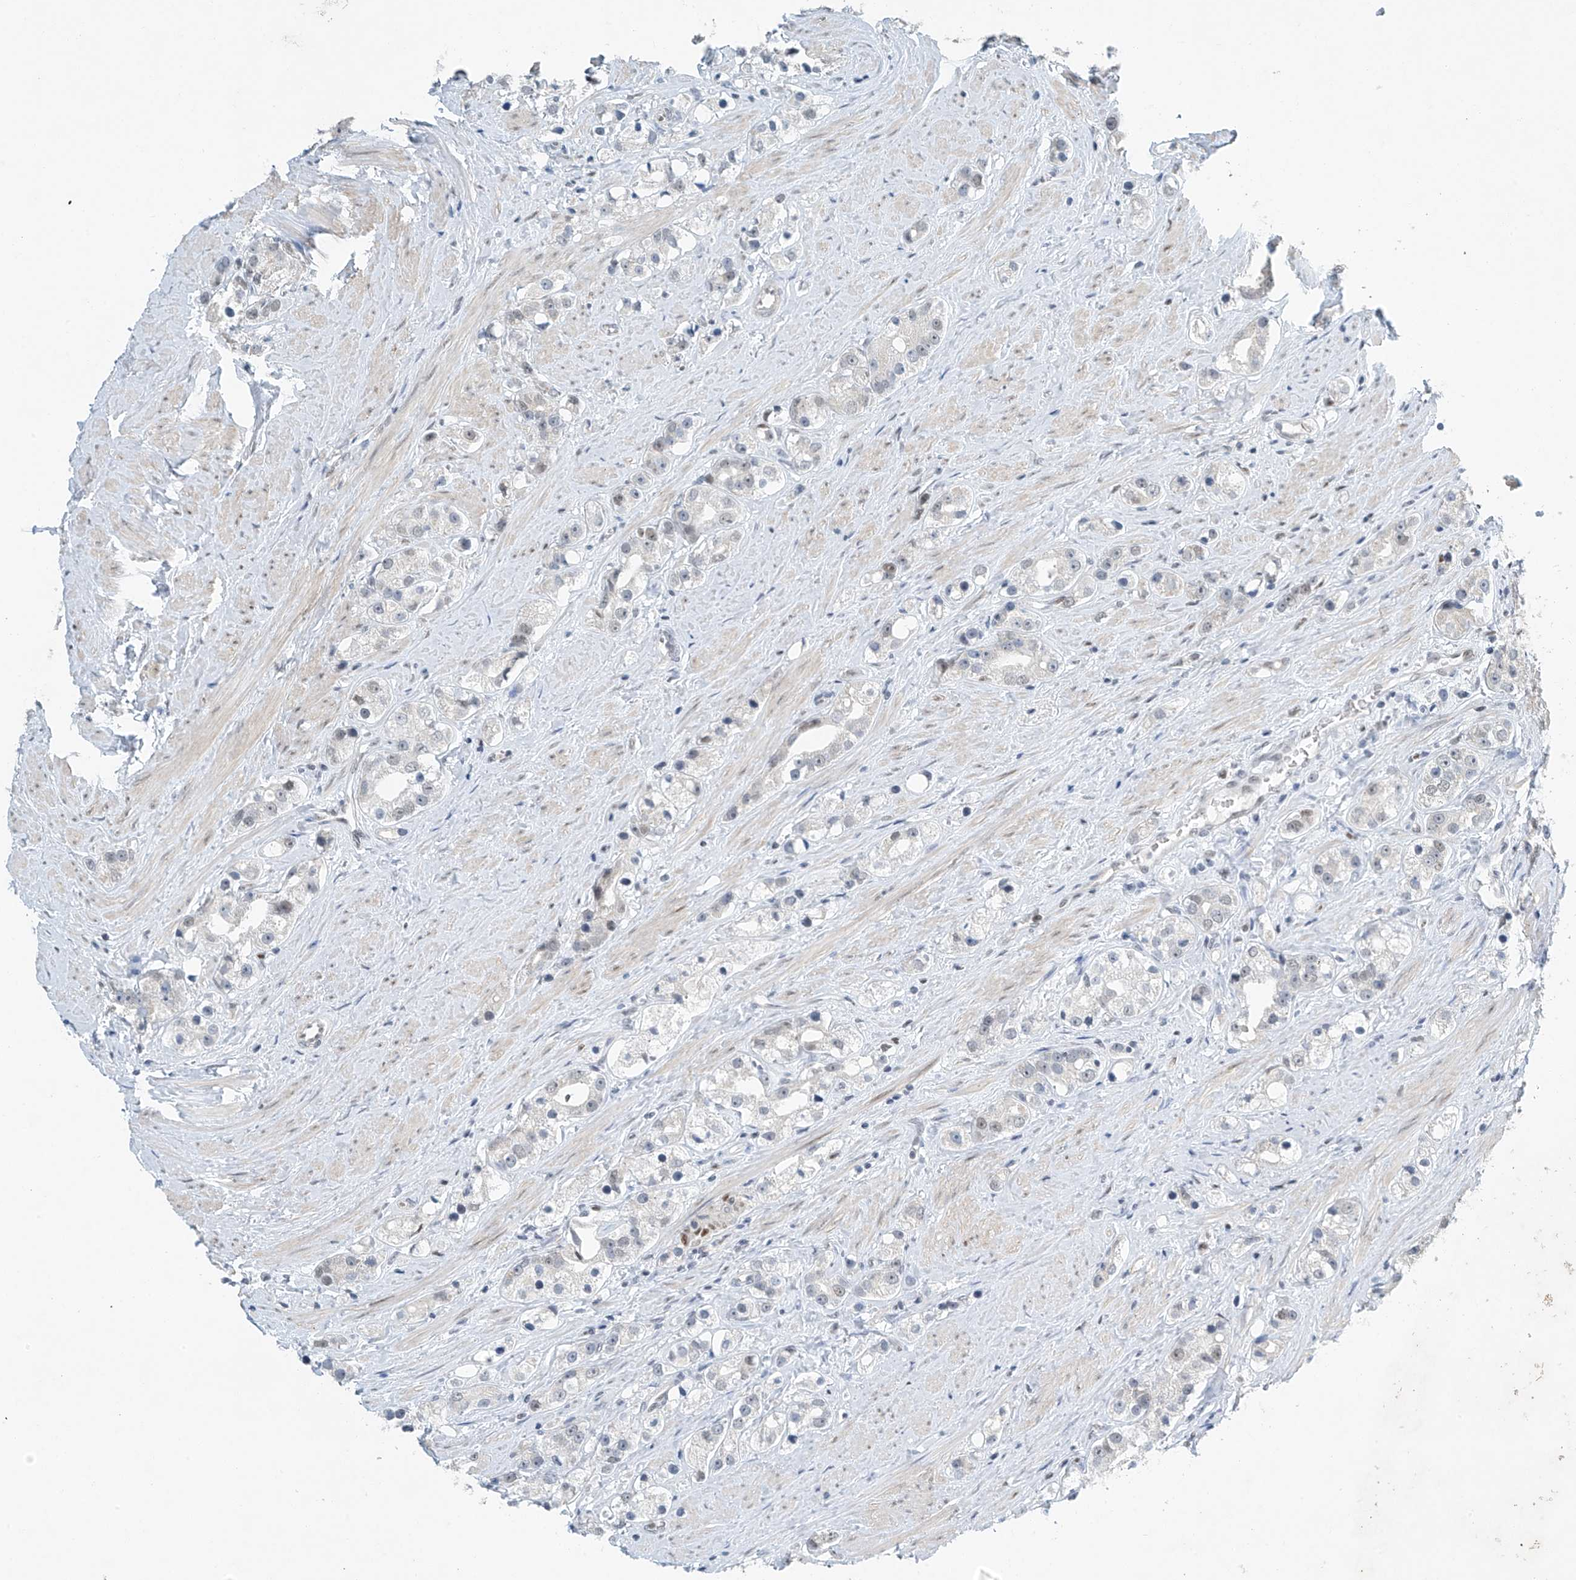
{"staining": {"intensity": "negative", "quantity": "none", "location": "none"}, "tissue": "prostate cancer", "cell_type": "Tumor cells", "image_type": "cancer", "snomed": [{"axis": "morphology", "description": "Adenocarcinoma, NOS"}, {"axis": "topography", "description": "Prostate"}], "caption": "DAB (3,3'-diaminobenzidine) immunohistochemical staining of human prostate adenocarcinoma exhibits no significant staining in tumor cells.", "gene": "TAF8", "patient": {"sex": "male", "age": 79}}